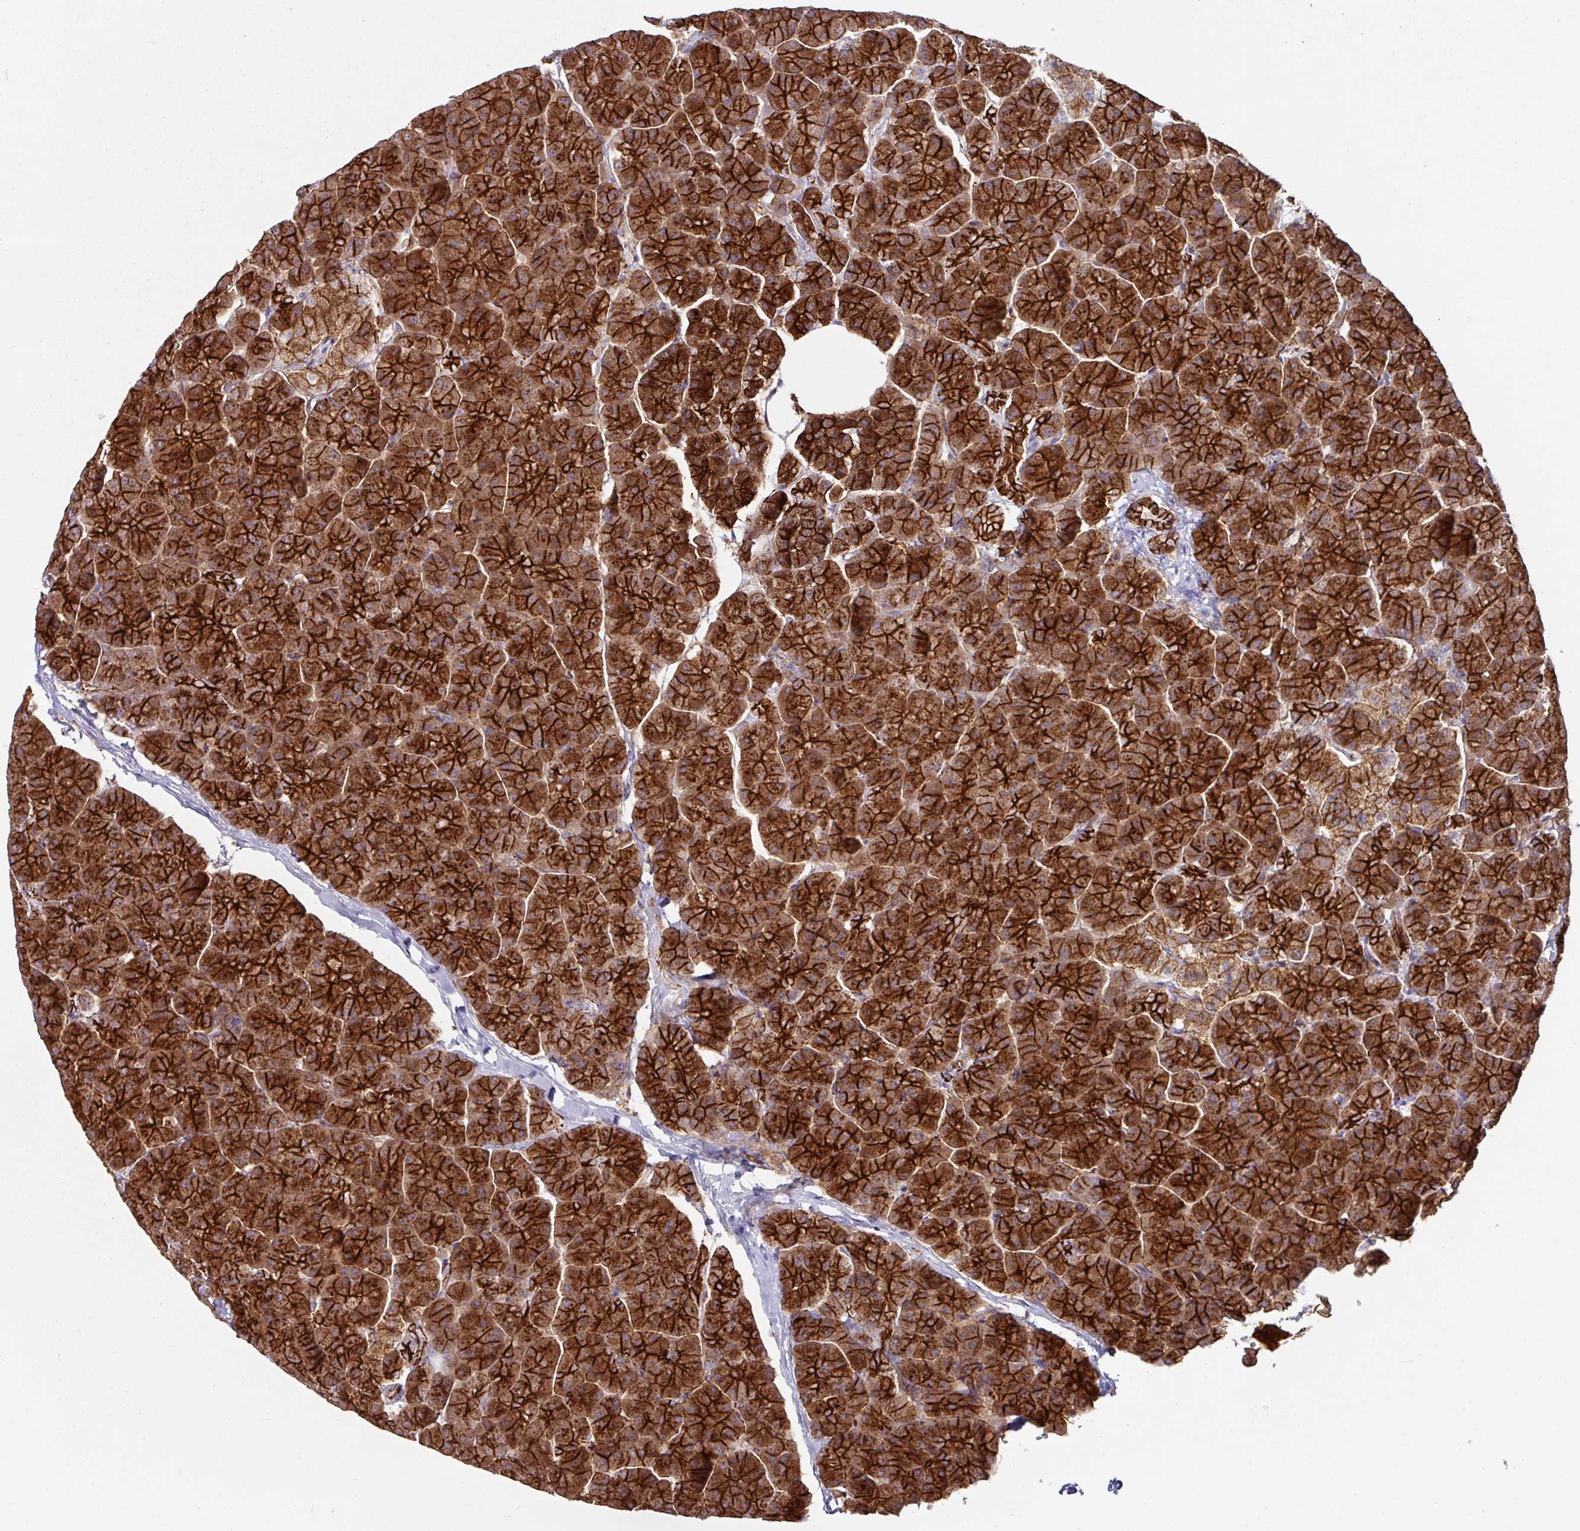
{"staining": {"intensity": "strong", "quantity": ">75%", "location": "cytoplasmic/membranous"}, "tissue": "pancreas", "cell_type": "Exocrine glandular cells", "image_type": "normal", "snomed": [{"axis": "morphology", "description": "Normal tissue, NOS"}, {"axis": "topography", "description": "Pancreas"}, {"axis": "topography", "description": "Peripheral nerve tissue"}], "caption": "Human pancreas stained for a protein (brown) exhibits strong cytoplasmic/membranous positive expression in about >75% of exocrine glandular cells.", "gene": "JUP", "patient": {"sex": "male", "age": 54}}